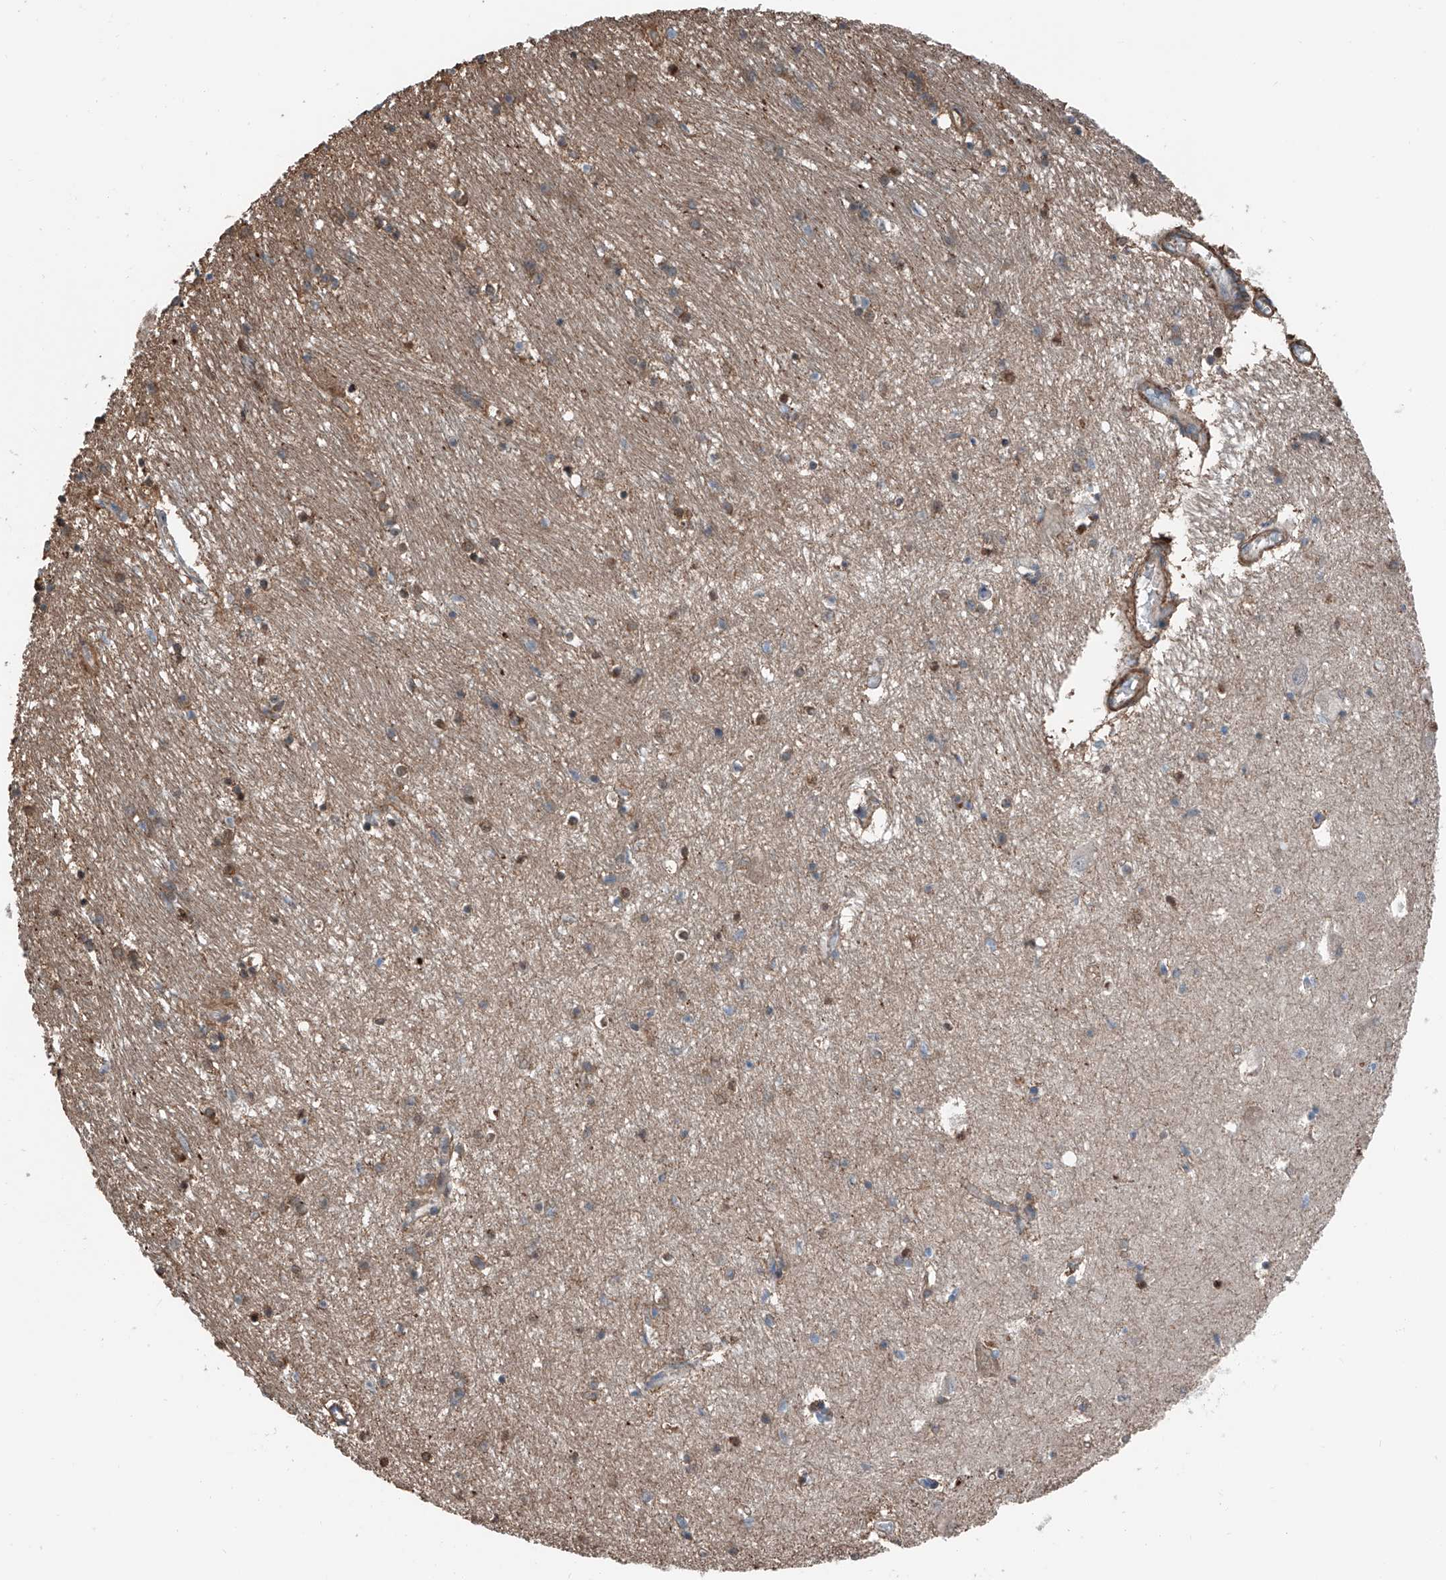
{"staining": {"intensity": "strong", "quantity": "<25%", "location": "cytoplasmic/membranous,nuclear"}, "tissue": "hippocampus", "cell_type": "Glial cells", "image_type": "normal", "snomed": [{"axis": "morphology", "description": "Normal tissue, NOS"}, {"axis": "topography", "description": "Hippocampus"}], "caption": "This image exhibits IHC staining of benign human hippocampus, with medium strong cytoplasmic/membranous,nuclear expression in about <25% of glial cells.", "gene": "HSPA6", "patient": {"sex": "male", "age": 70}}